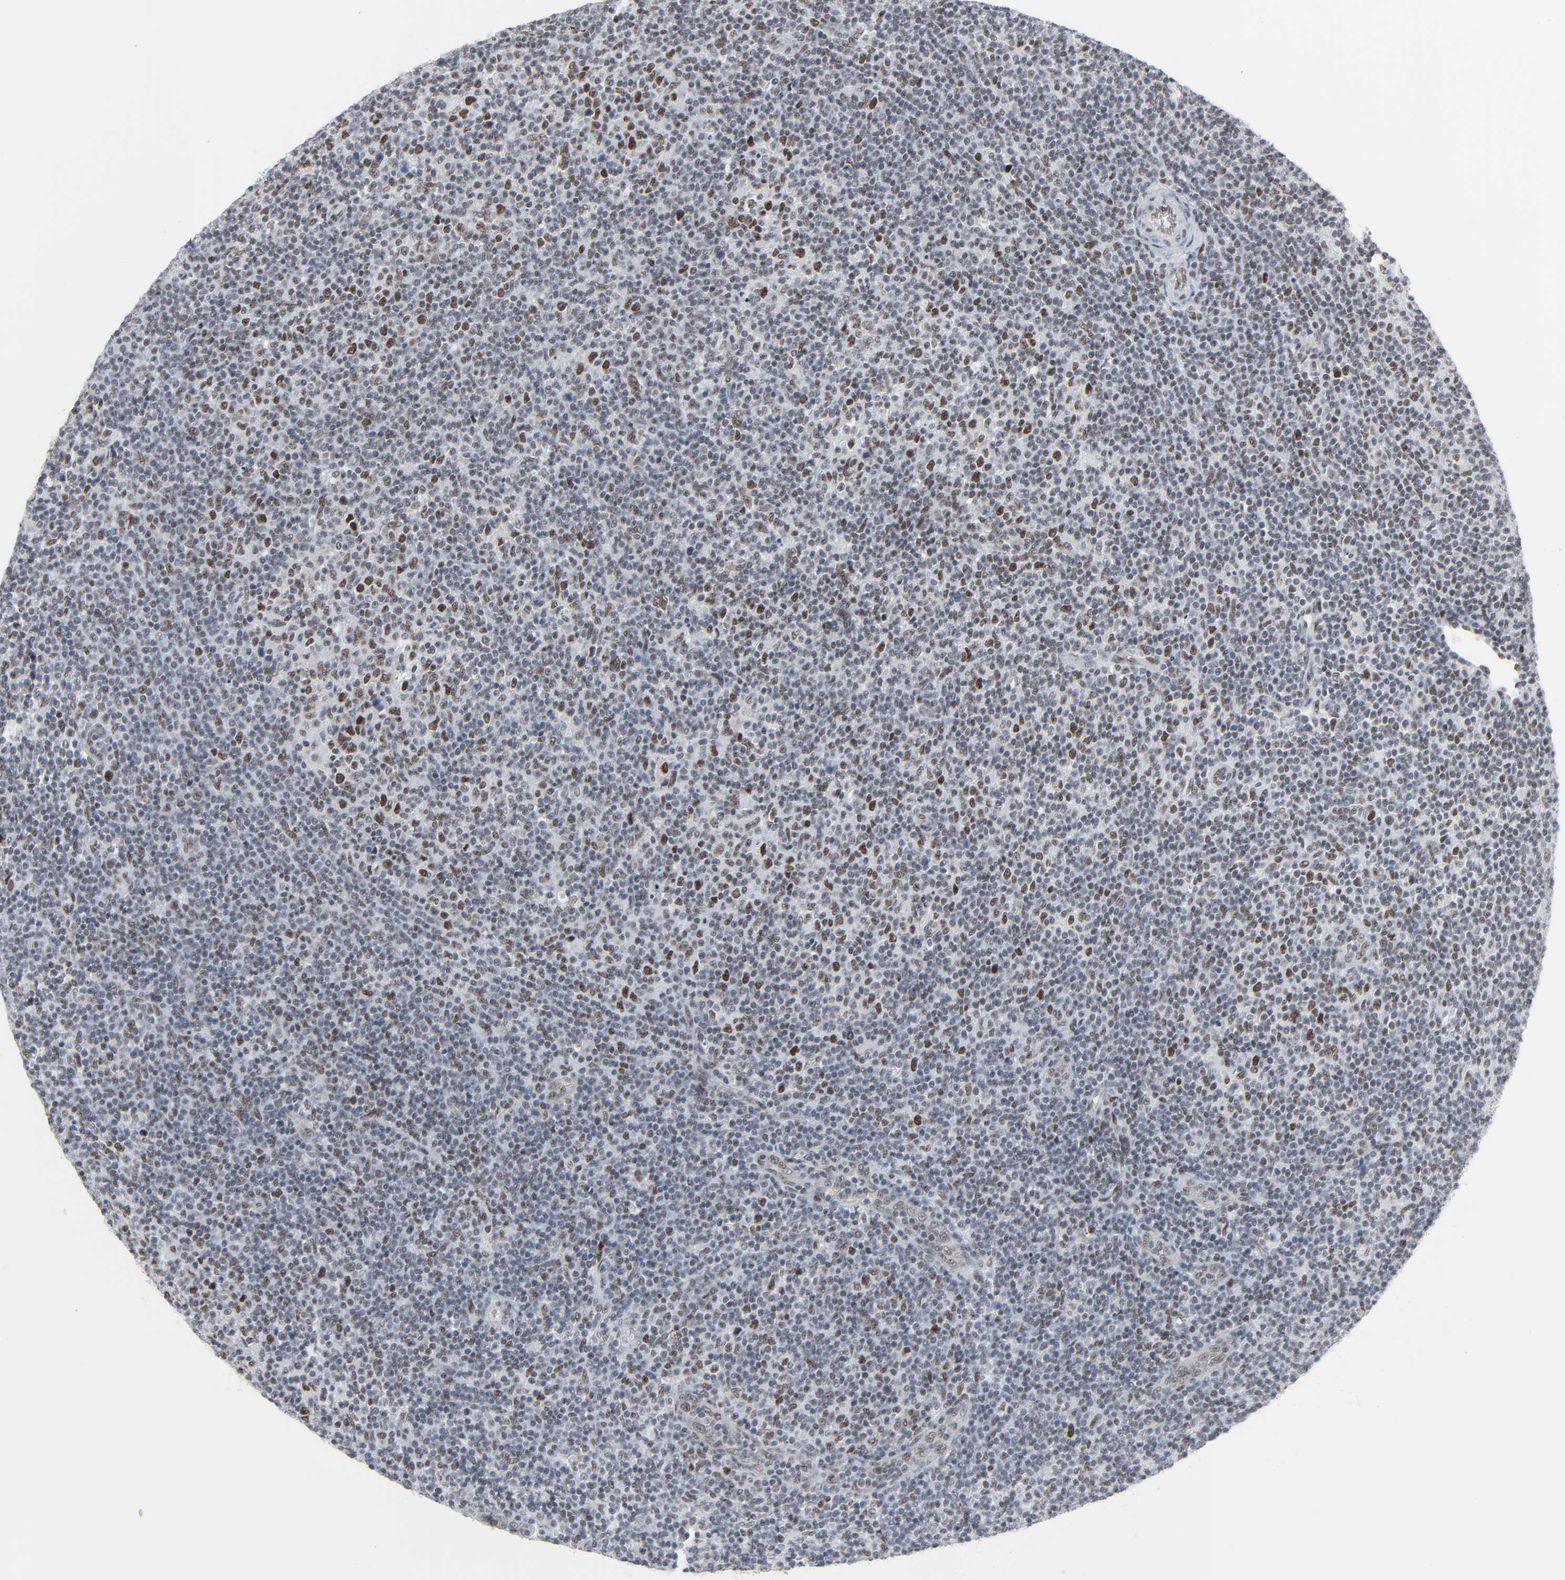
{"staining": {"intensity": "moderate", "quantity": "25%-75%", "location": "nuclear"}, "tissue": "lymphoma", "cell_type": "Tumor cells", "image_type": "cancer", "snomed": [{"axis": "morphology", "description": "Malignant lymphoma, non-Hodgkin's type, Low grade"}, {"axis": "topography", "description": "Lymph node"}], "caption": "Lymphoma tissue displays moderate nuclear positivity in about 25%-75% of tumor cells", "gene": "FBXO28", "patient": {"sex": "male", "age": 70}}